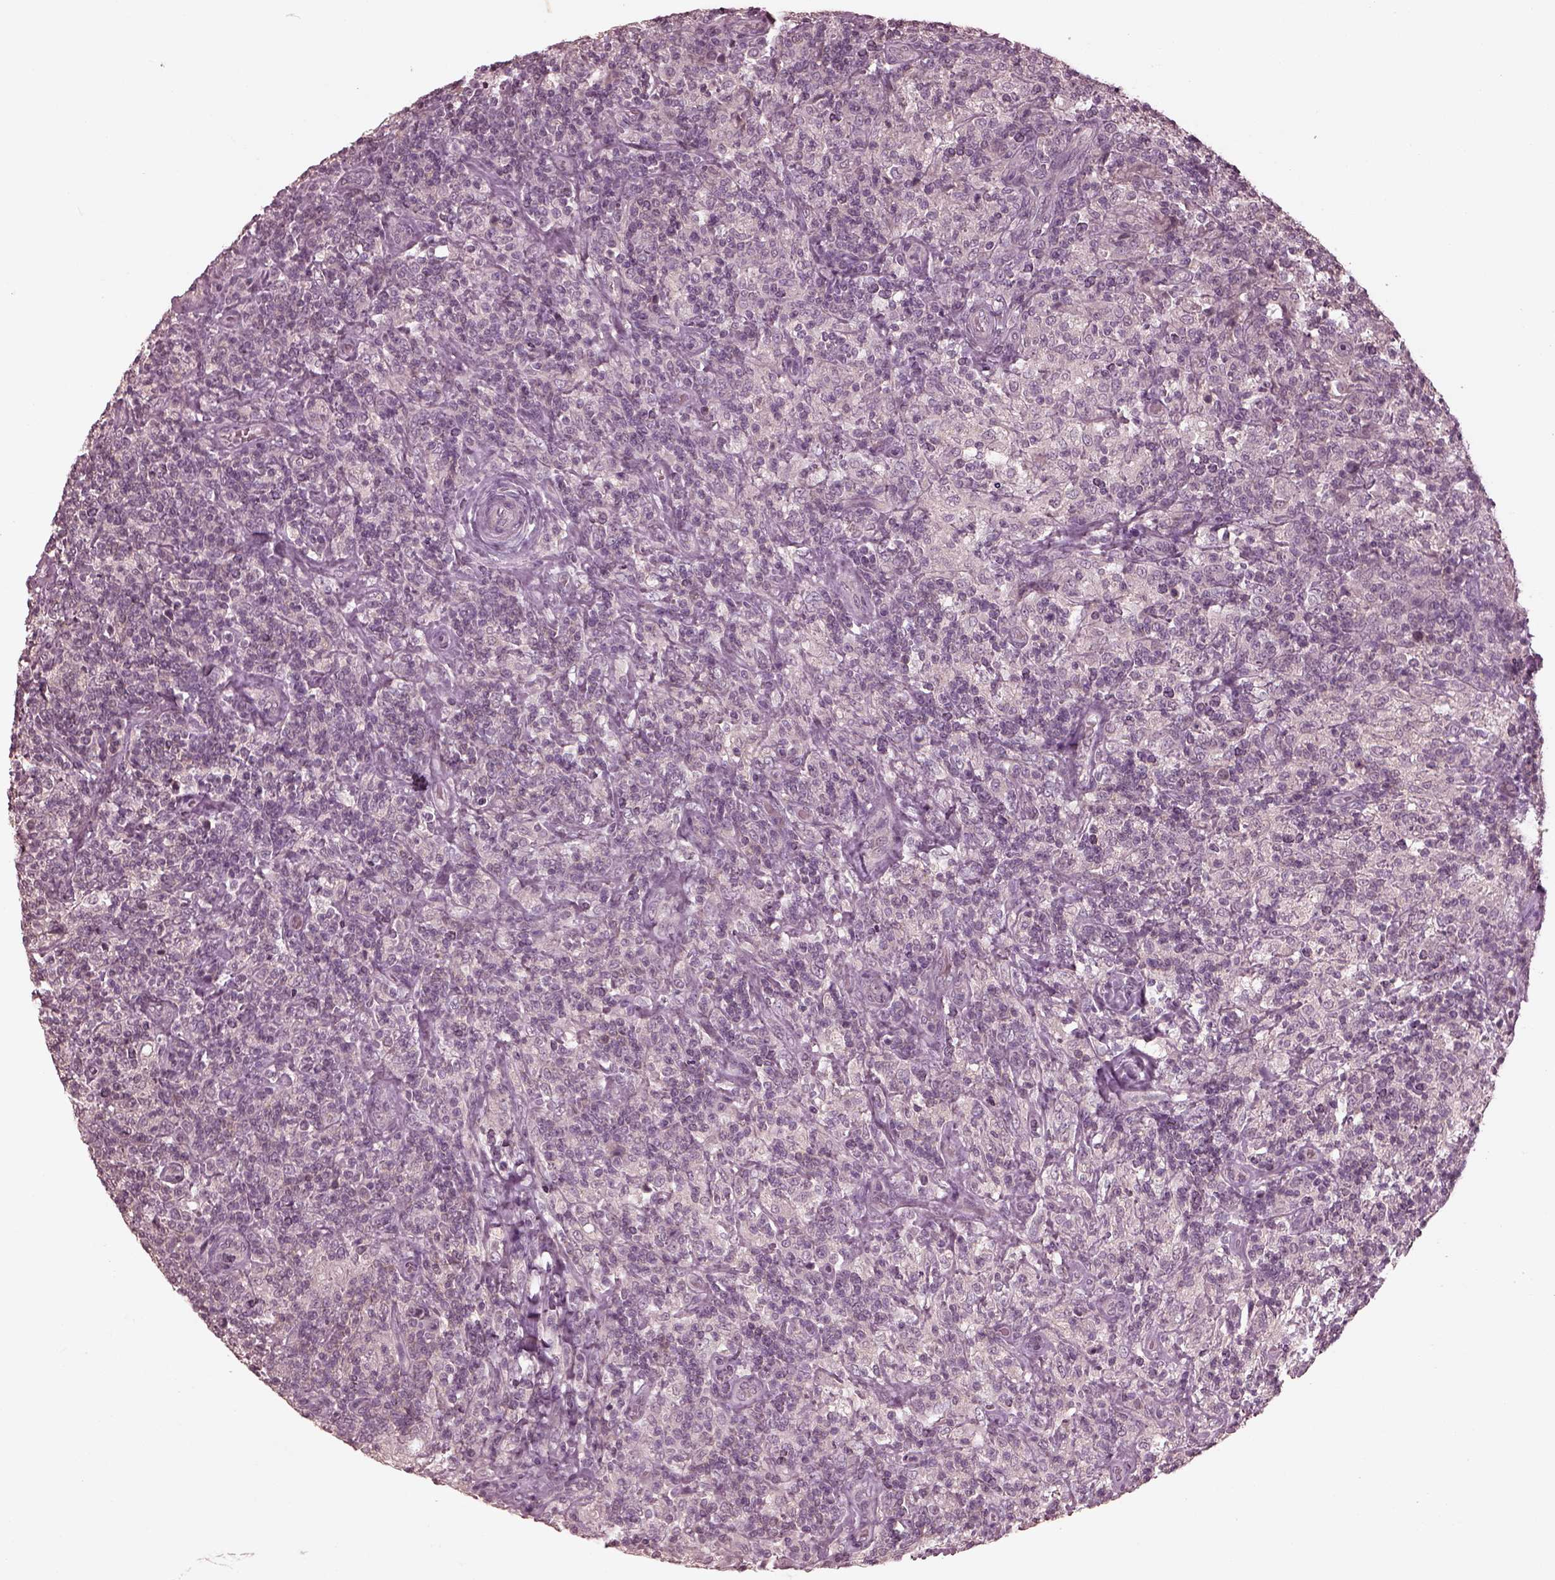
{"staining": {"intensity": "negative", "quantity": "none", "location": "none"}, "tissue": "lymphoma", "cell_type": "Tumor cells", "image_type": "cancer", "snomed": [{"axis": "morphology", "description": "Hodgkin's disease, NOS"}, {"axis": "topography", "description": "Lymph node"}], "caption": "Protein analysis of lymphoma displays no significant positivity in tumor cells.", "gene": "VWA5B1", "patient": {"sex": "male", "age": 70}}